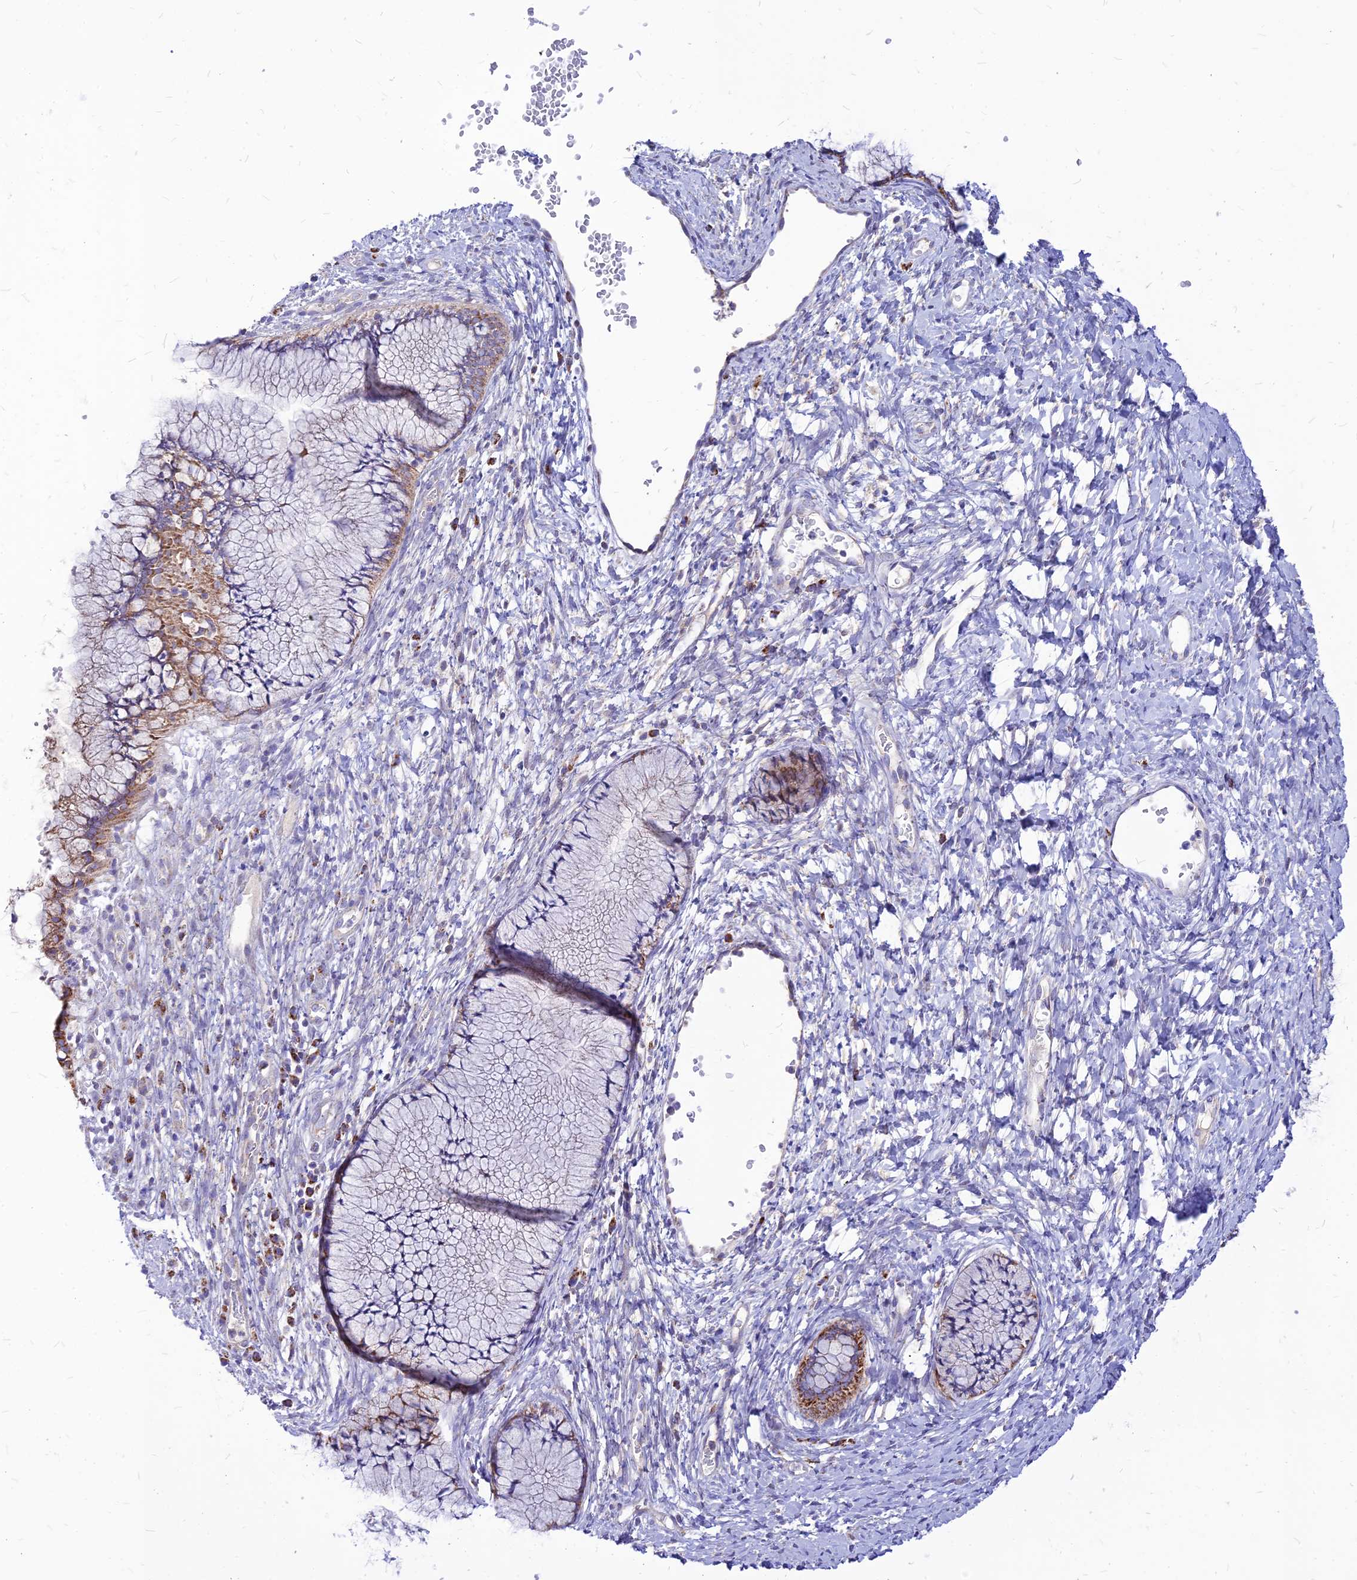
{"staining": {"intensity": "moderate", "quantity": "<25%", "location": "cytoplasmic/membranous"}, "tissue": "cervix", "cell_type": "Glandular cells", "image_type": "normal", "snomed": [{"axis": "morphology", "description": "Normal tissue, NOS"}, {"axis": "topography", "description": "Cervix"}], "caption": "Immunohistochemistry (DAB (3,3'-diaminobenzidine)) staining of benign cervix exhibits moderate cytoplasmic/membranous protein positivity in about <25% of glandular cells.", "gene": "ECI1", "patient": {"sex": "female", "age": 42}}